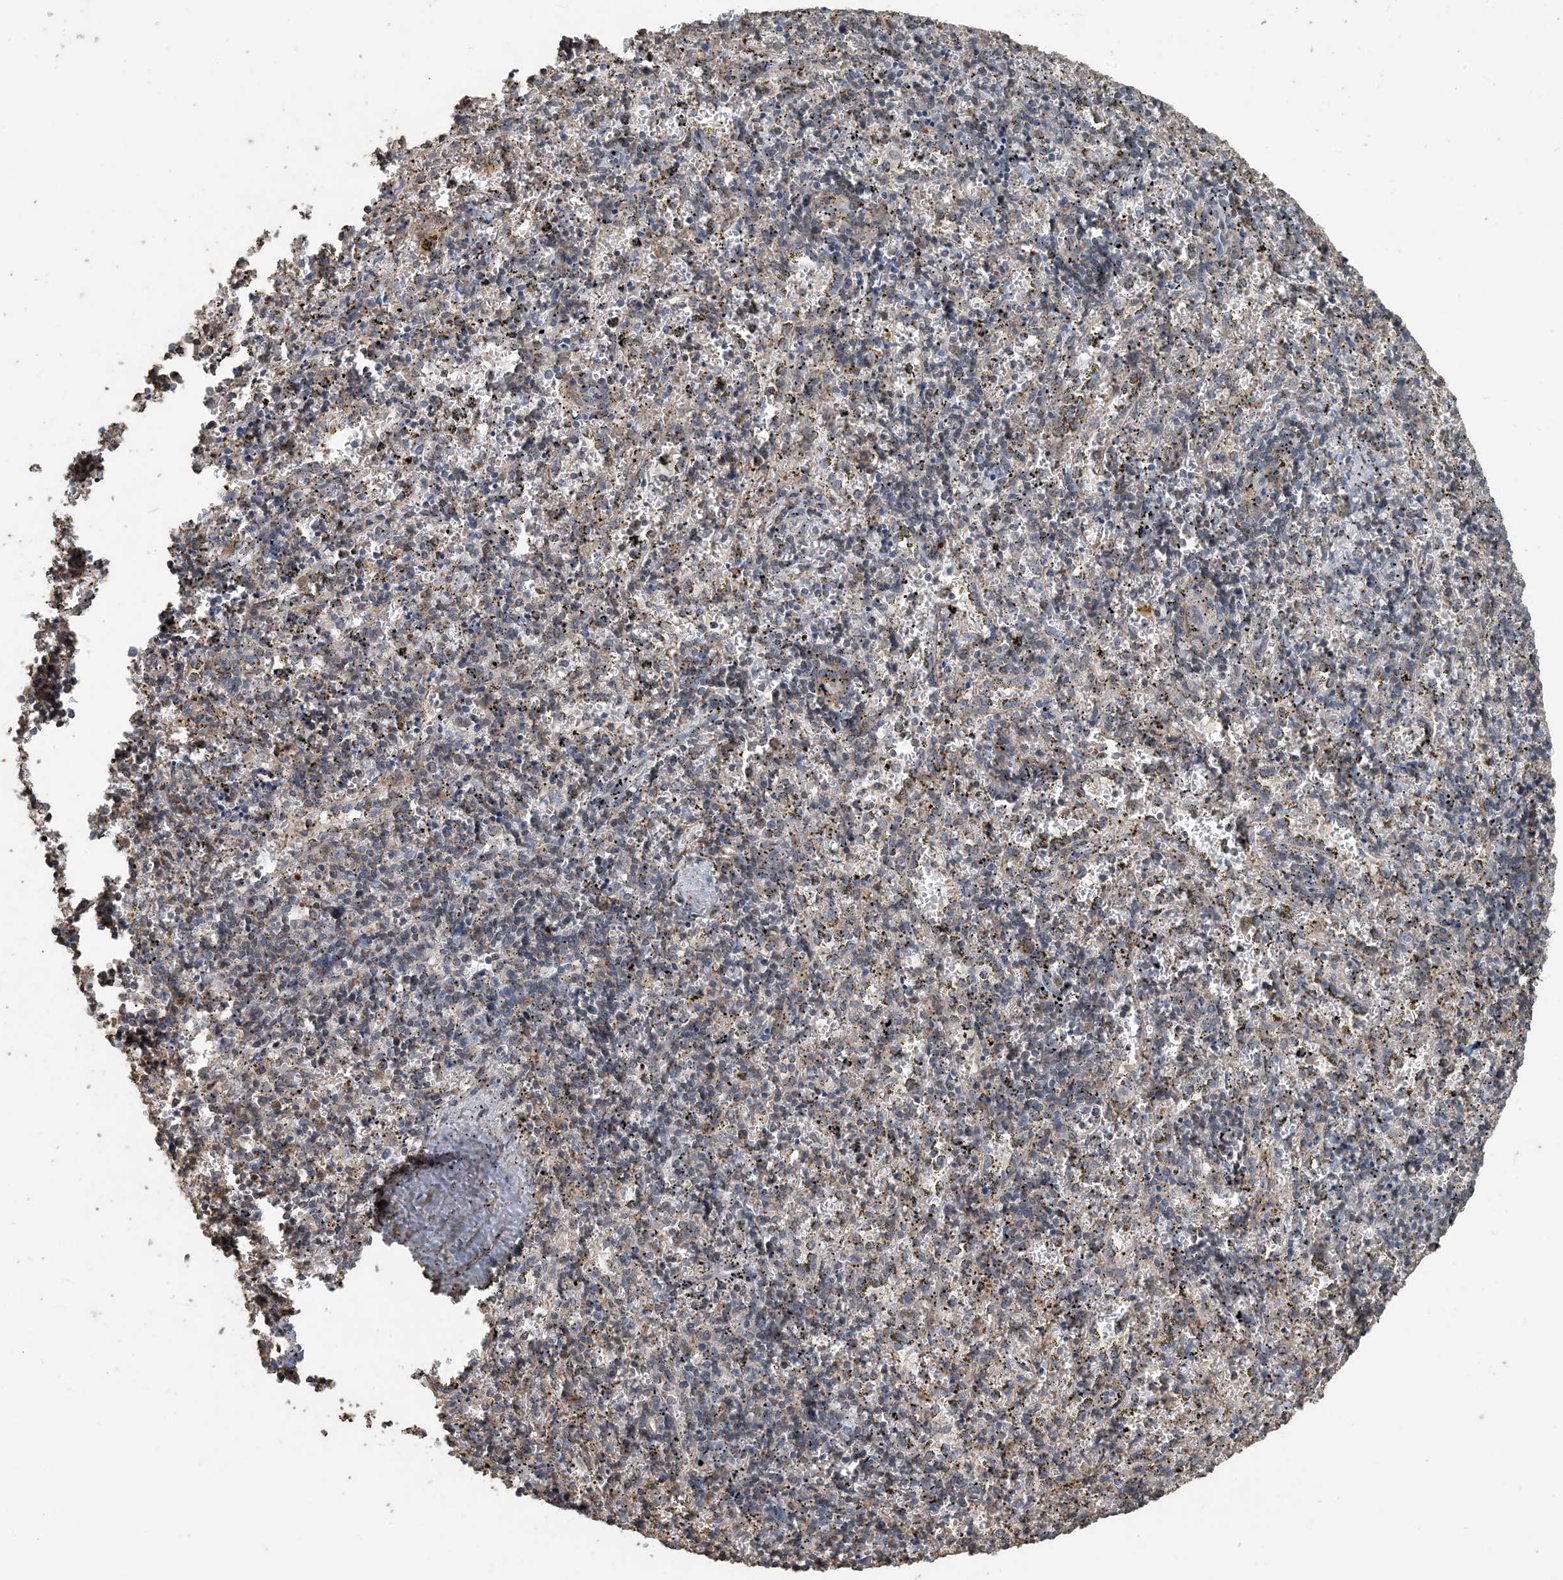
{"staining": {"intensity": "weak", "quantity": "<25%", "location": "cytoplasmic/membranous"}, "tissue": "spleen", "cell_type": "Cells in red pulp", "image_type": "normal", "snomed": [{"axis": "morphology", "description": "Normal tissue, NOS"}, {"axis": "topography", "description": "Spleen"}], "caption": "Photomicrograph shows no significant protein staining in cells in red pulp of benign spleen. (DAB immunohistochemistry, high magnification).", "gene": "ZC3H12A", "patient": {"sex": "male", "age": 11}}